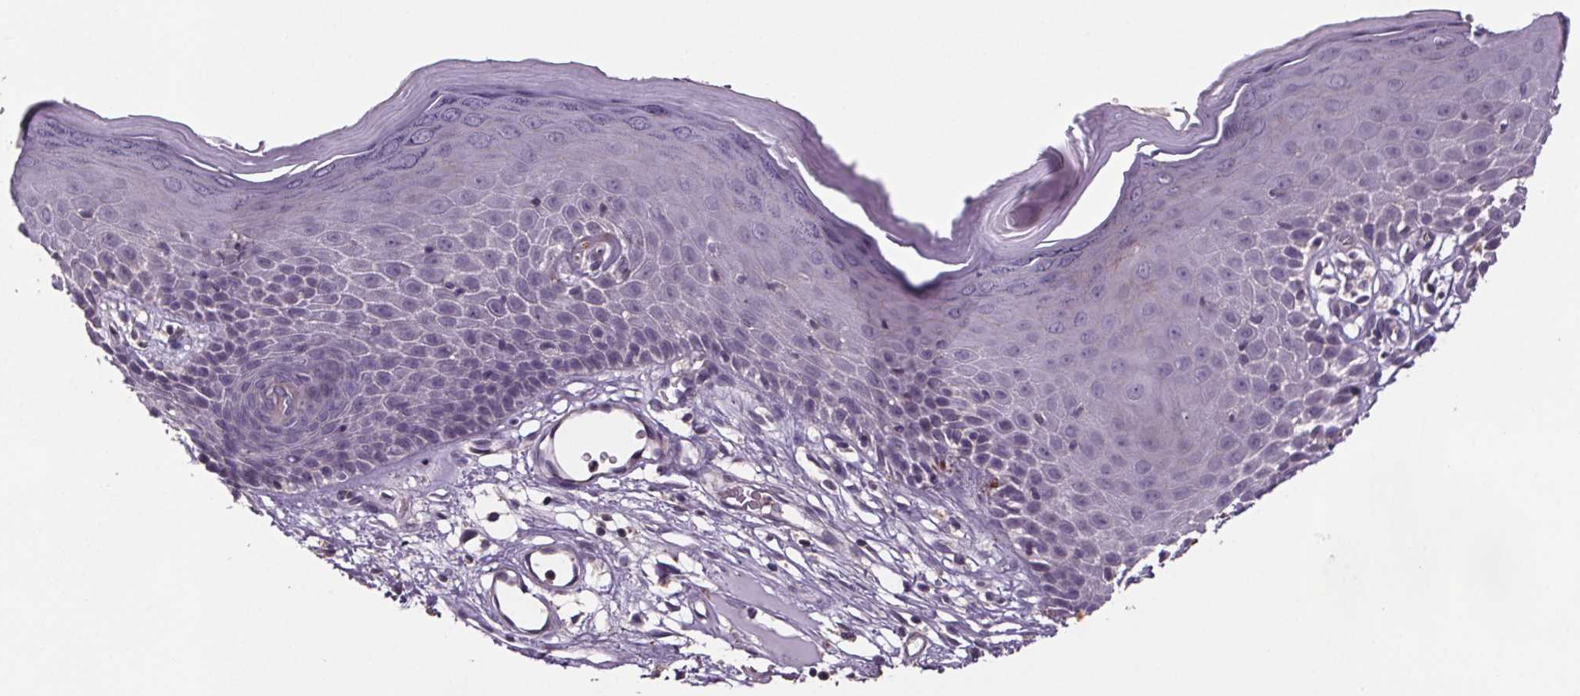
{"staining": {"intensity": "negative", "quantity": "none", "location": "none"}, "tissue": "skin", "cell_type": "Epidermal cells", "image_type": "normal", "snomed": [{"axis": "morphology", "description": "Normal tissue, NOS"}, {"axis": "topography", "description": "Vulva"}], "caption": "A photomicrograph of skin stained for a protein exhibits no brown staining in epidermal cells. (DAB immunohistochemistry (IHC) visualized using brightfield microscopy, high magnification).", "gene": "CLN3", "patient": {"sex": "female", "age": 68}}